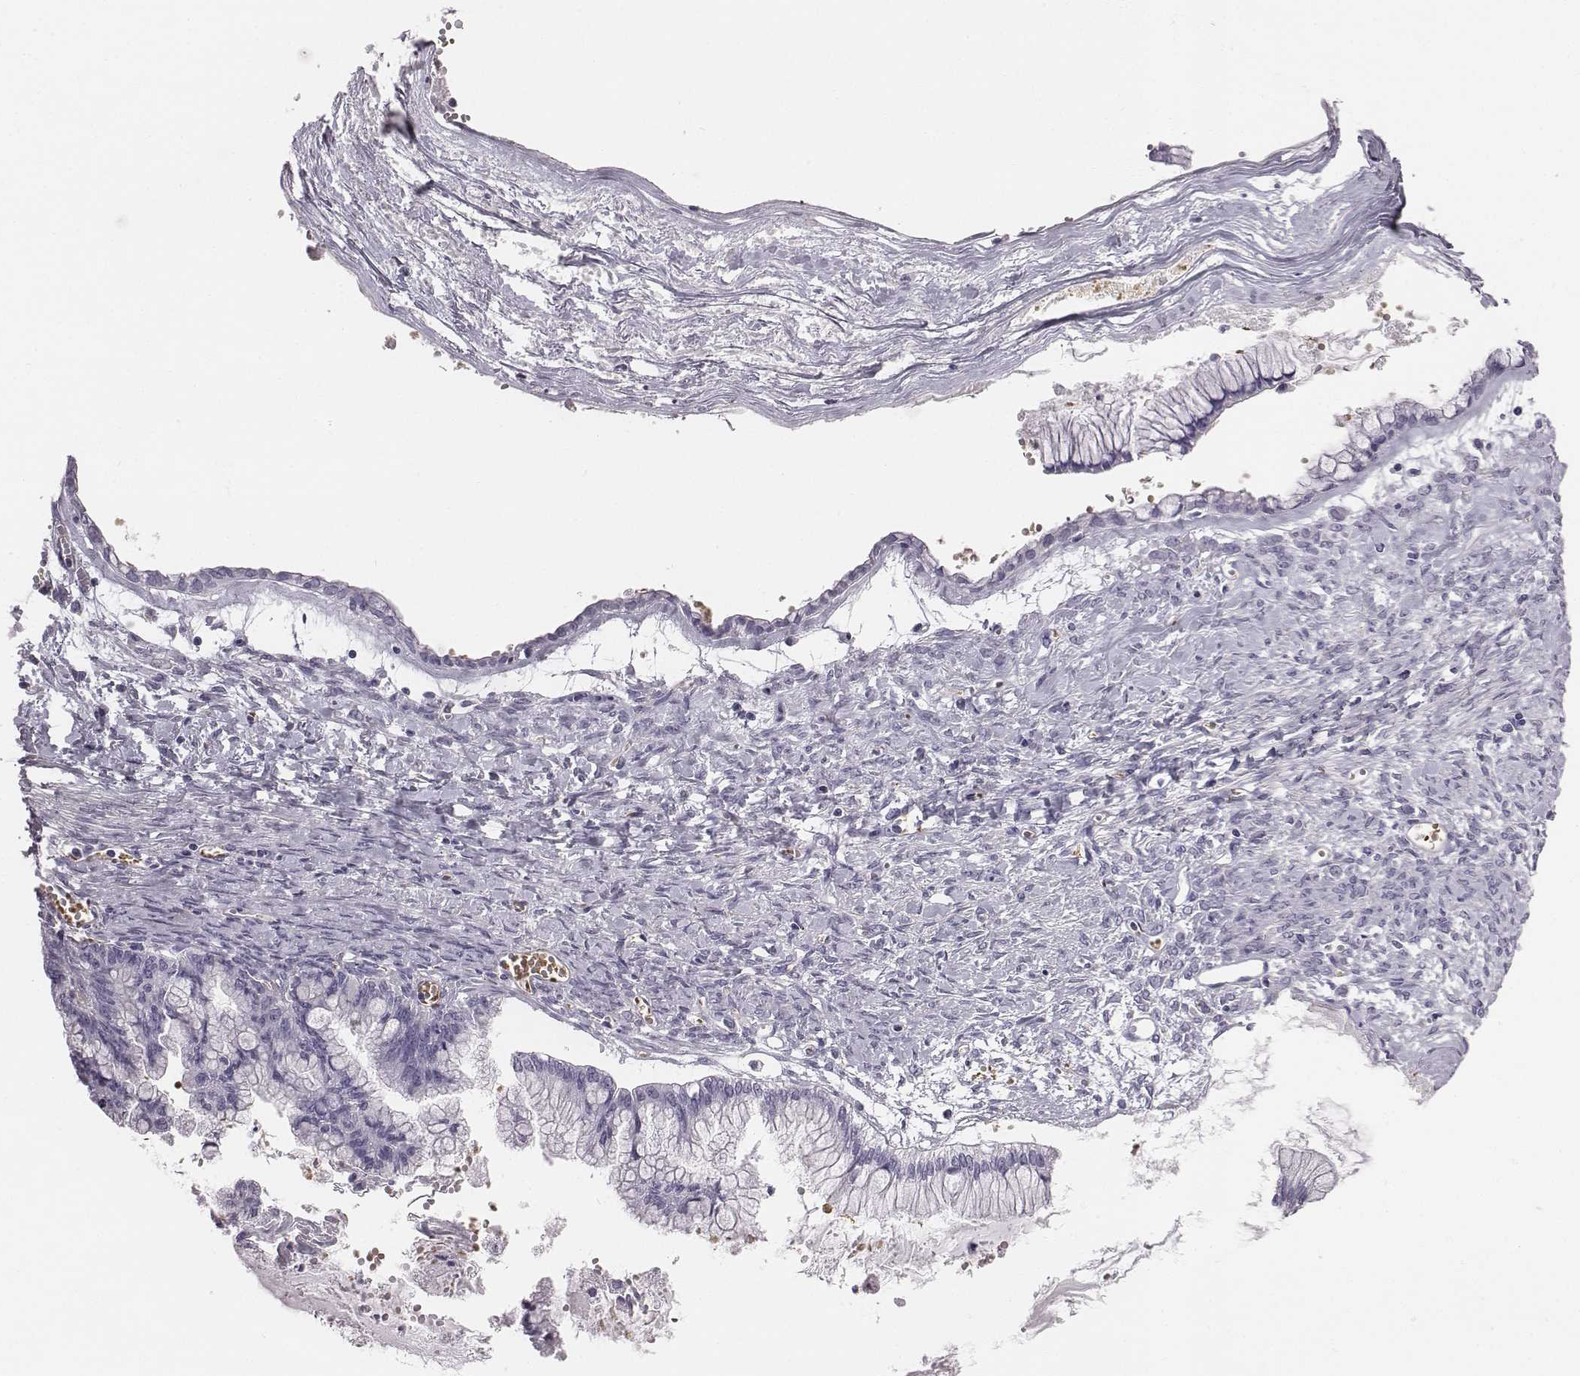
{"staining": {"intensity": "negative", "quantity": "none", "location": "none"}, "tissue": "ovarian cancer", "cell_type": "Tumor cells", "image_type": "cancer", "snomed": [{"axis": "morphology", "description": "Cystadenocarcinoma, mucinous, NOS"}, {"axis": "topography", "description": "Ovary"}], "caption": "Ovarian mucinous cystadenocarcinoma was stained to show a protein in brown. There is no significant expression in tumor cells.", "gene": "HBZ", "patient": {"sex": "female", "age": 67}}